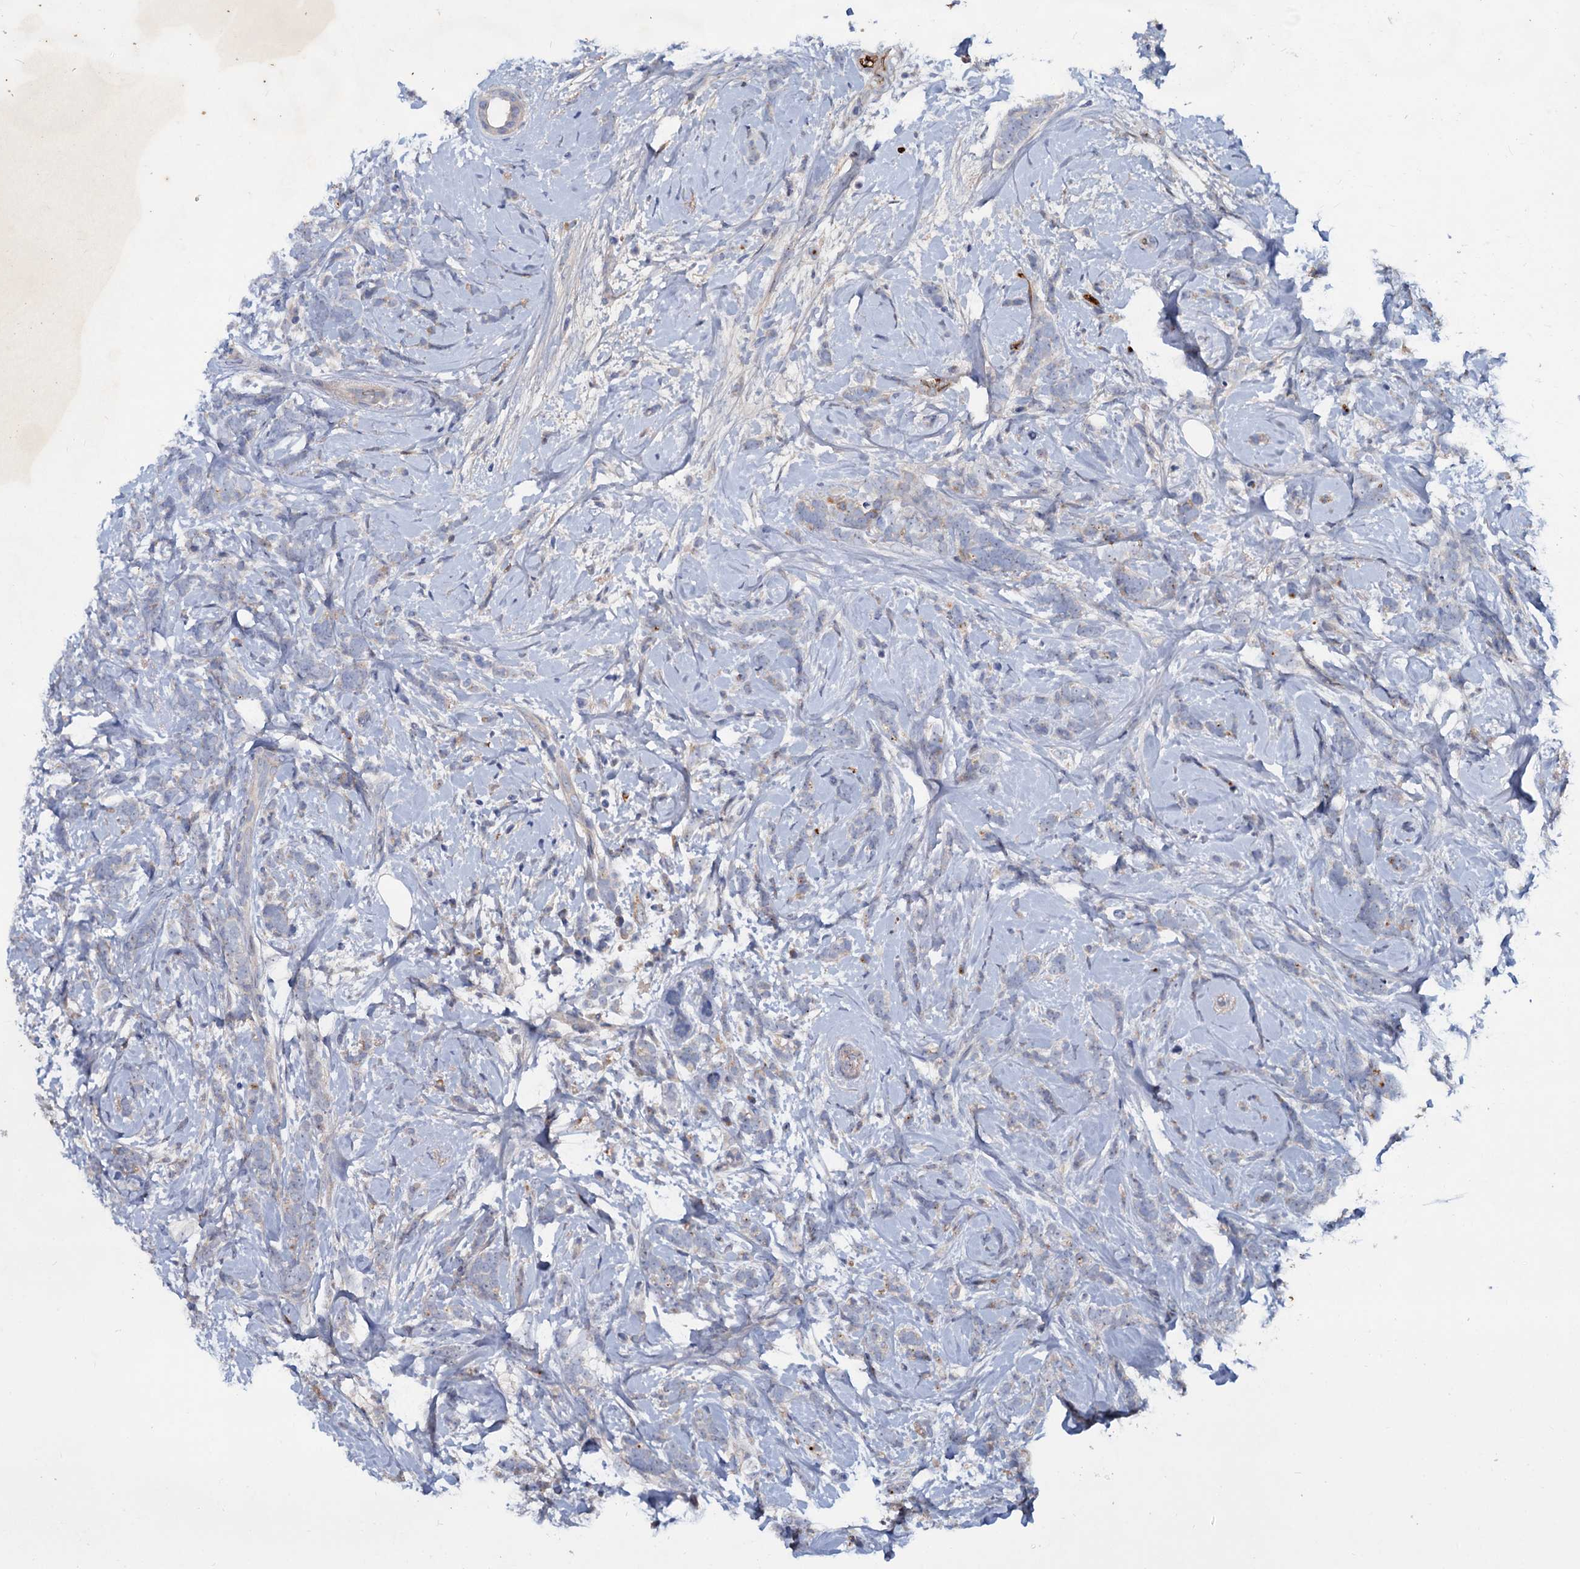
{"staining": {"intensity": "negative", "quantity": "none", "location": "none"}, "tissue": "breast cancer", "cell_type": "Tumor cells", "image_type": "cancer", "snomed": [{"axis": "morphology", "description": "Lobular carcinoma"}, {"axis": "topography", "description": "Breast"}], "caption": "High power microscopy histopathology image of an IHC histopathology image of breast cancer, revealing no significant expression in tumor cells.", "gene": "CHRD", "patient": {"sex": "female", "age": 58}}